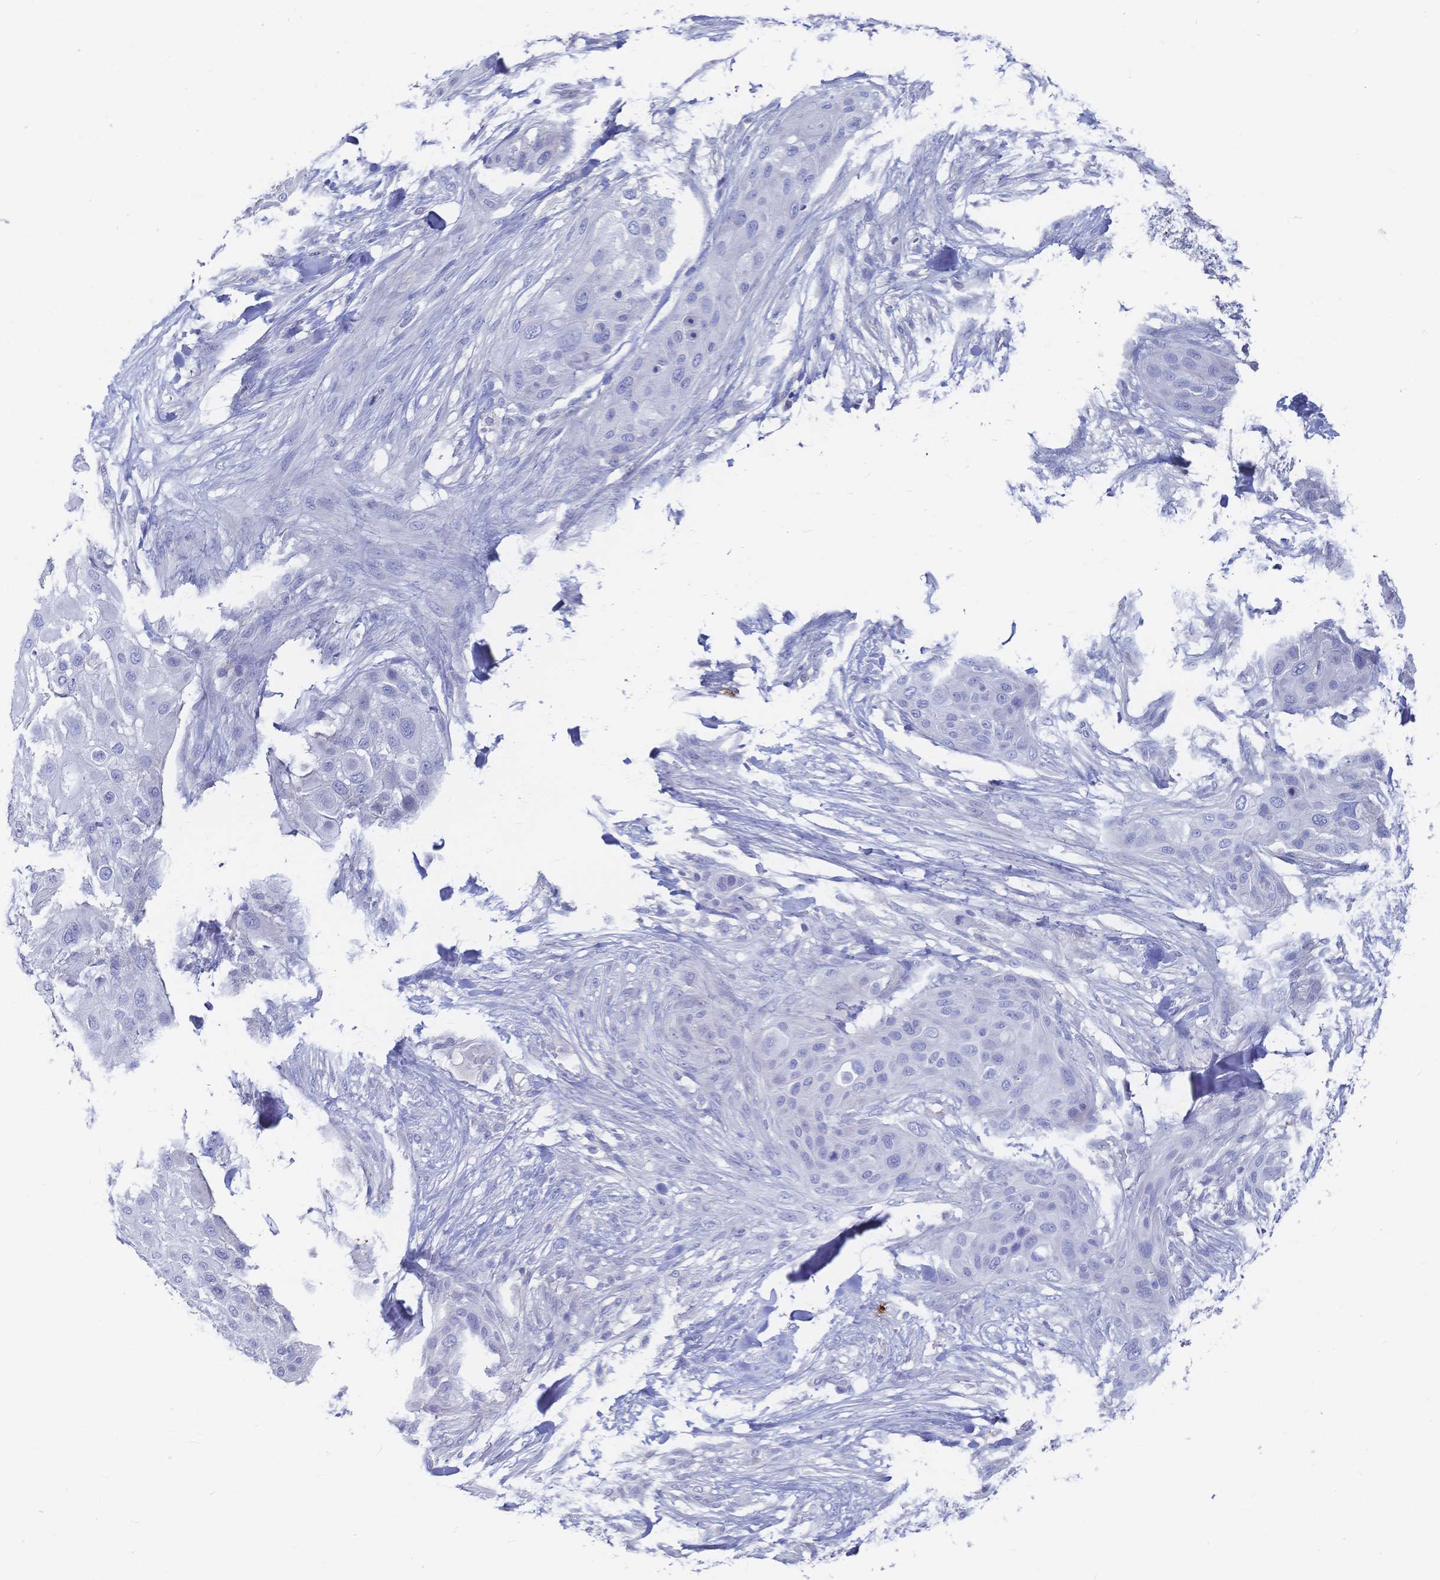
{"staining": {"intensity": "negative", "quantity": "none", "location": "none"}, "tissue": "skin cancer", "cell_type": "Tumor cells", "image_type": "cancer", "snomed": [{"axis": "morphology", "description": "Squamous cell carcinoma, NOS"}, {"axis": "topography", "description": "Skin"}], "caption": "Immunohistochemical staining of human skin cancer (squamous cell carcinoma) shows no significant expression in tumor cells.", "gene": "IL2RB", "patient": {"sex": "female", "age": 87}}